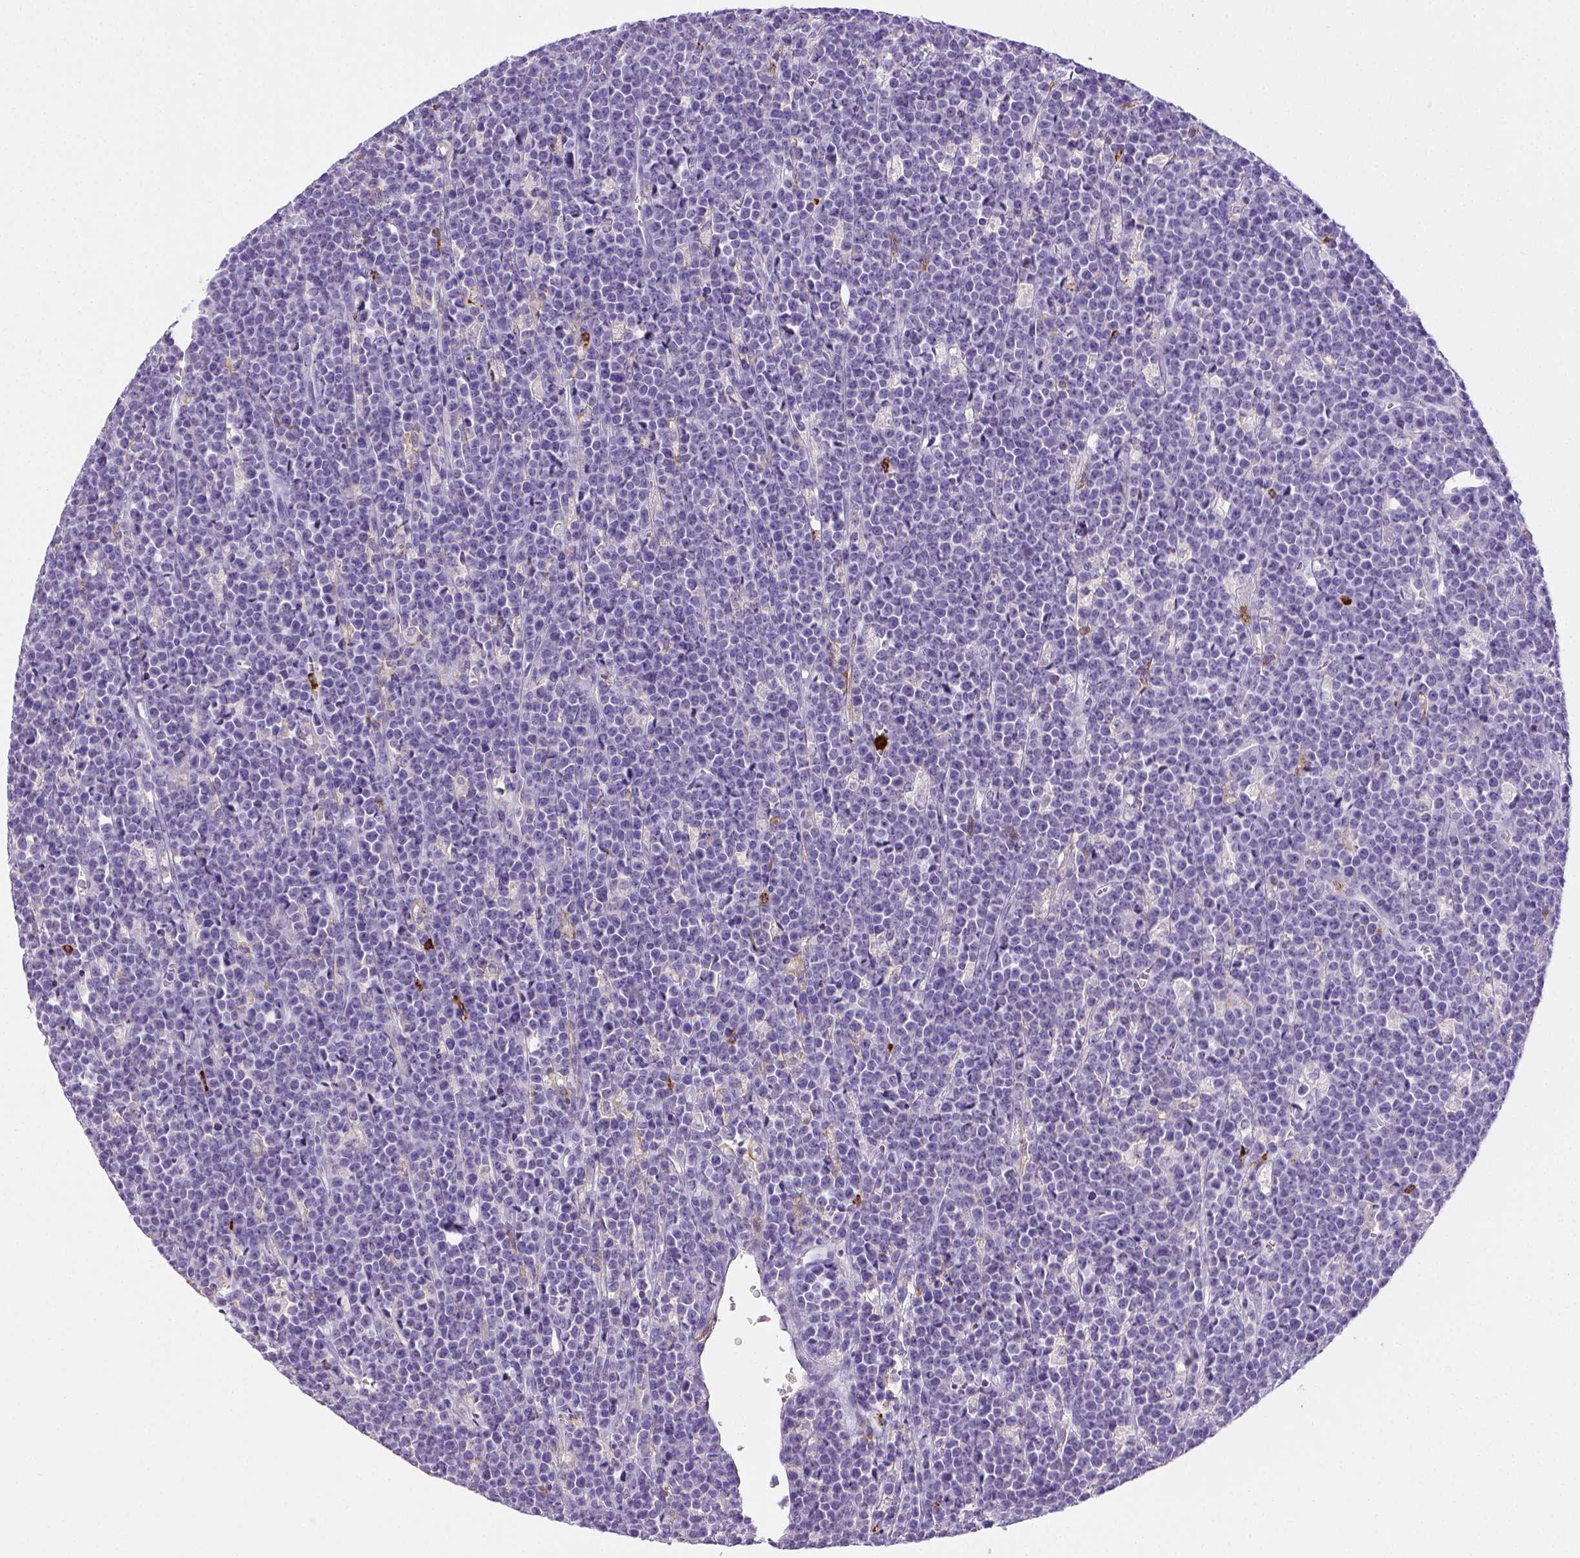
{"staining": {"intensity": "negative", "quantity": "none", "location": "none"}, "tissue": "lymphoma", "cell_type": "Tumor cells", "image_type": "cancer", "snomed": [{"axis": "morphology", "description": "Malignant lymphoma, non-Hodgkin's type, High grade"}, {"axis": "topography", "description": "Ovary"}], "caption": "Immunohistochemical staining of malignant lymphoma, non-Hodgkin's type (high-grade) reveals no significant expression in tumor cells.", "gene": "ITGAM", "patient": {"sex": "female", "age": 56}}